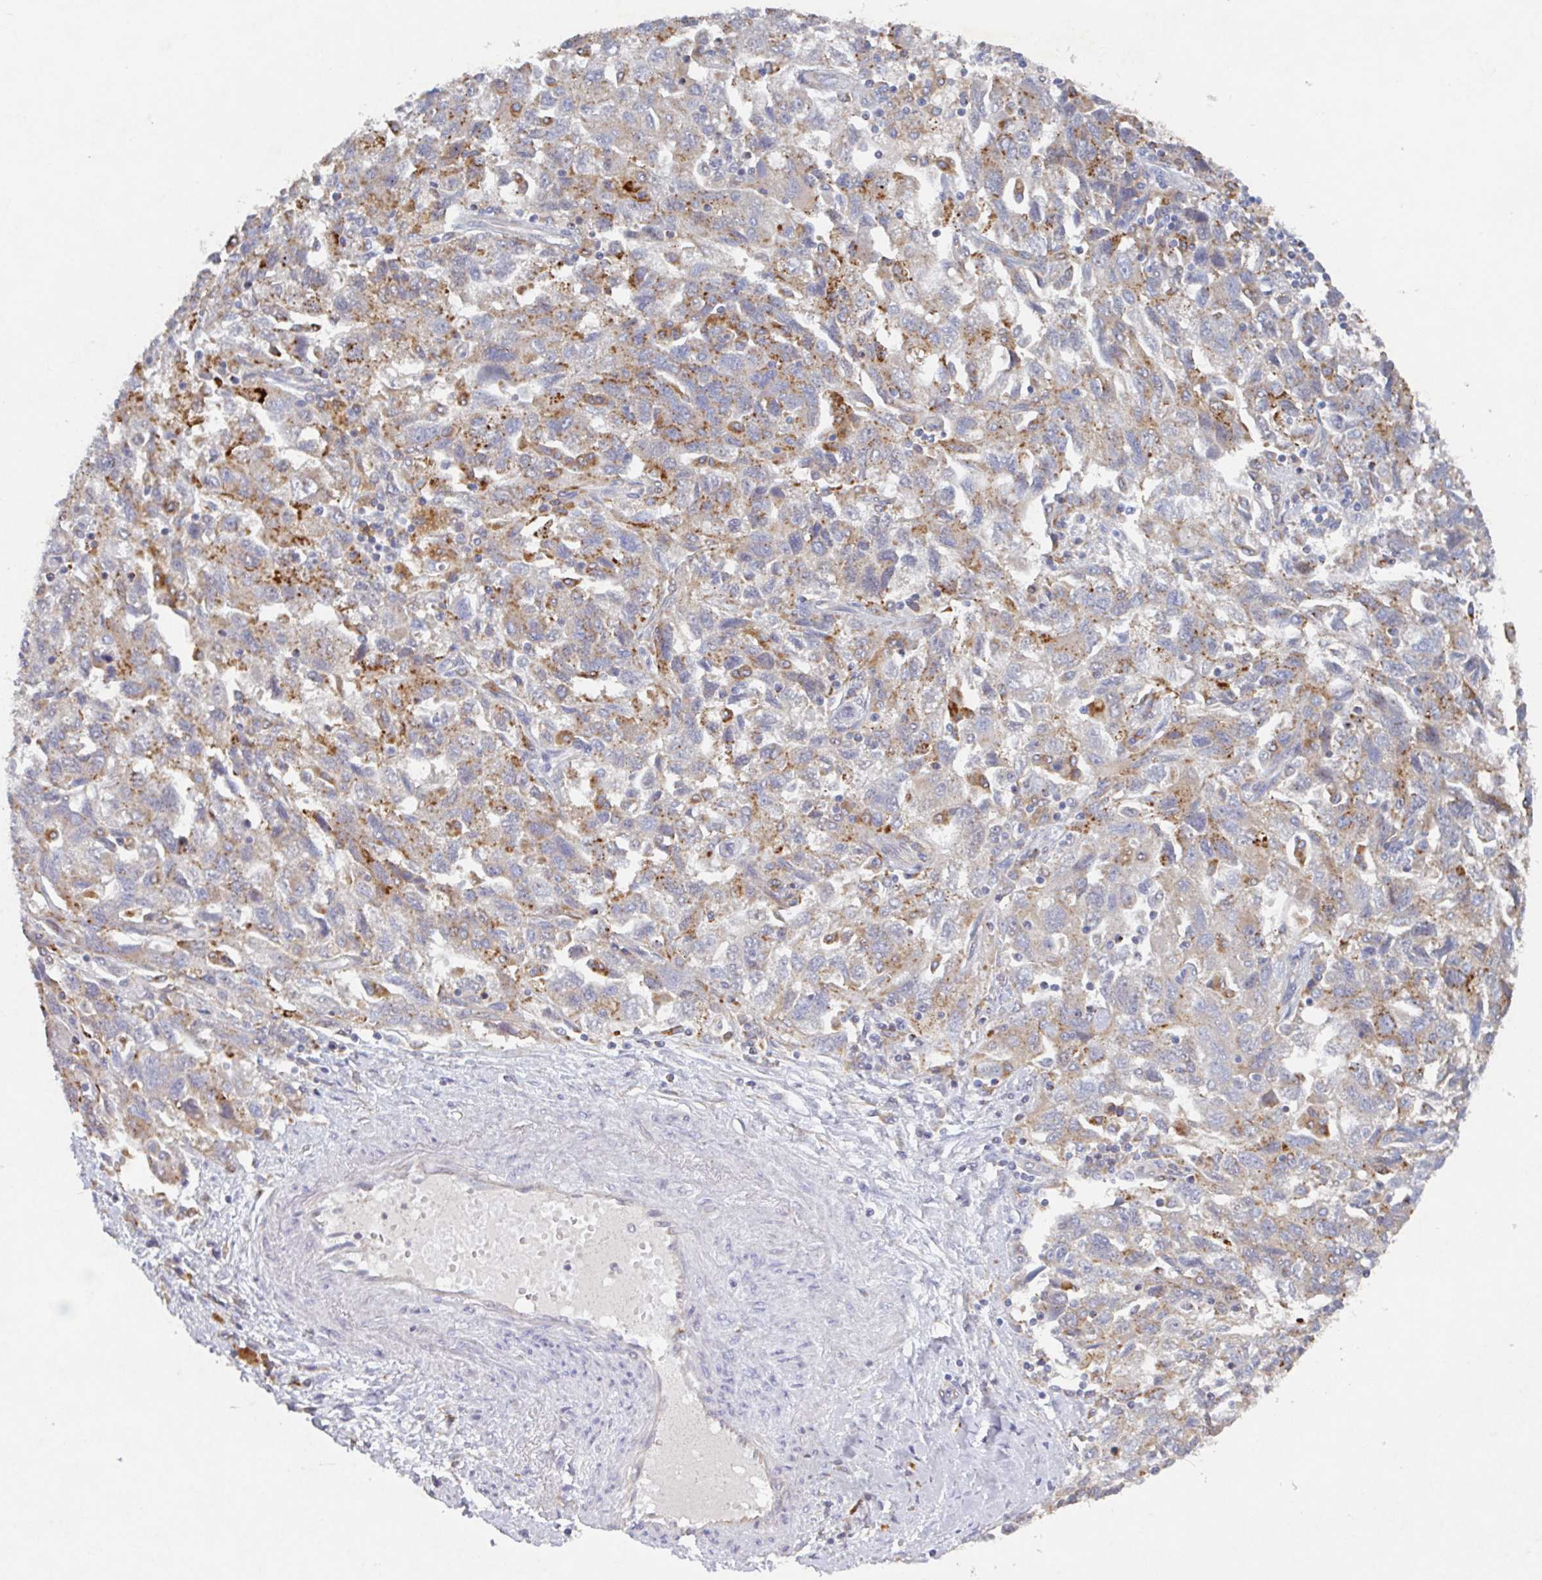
{"staining": {"intensity": "moderate", "quantity": "25%-75%", "location": "cytoplasmic/membranous"}, "tissue": "ovarian cancer", "cell_type": "Tumor cells", "image_type": "cancer", "snomed": [{"axis": "morphology", "description": "Carcinoma, NOS"}, {"axis": "morphology", "description": "Cystadenocarcinoma, serous, NOS"}, {"axis": "topography", "description": "Ovary"}], "caption": "Approximately 25%-75% of tumor cells in human ovarian cancer display moderate cytoplasmic/membranous protein positivity as visualized by brown immunohistochemical staining.", "gene": "MANBA", "patient": {"sex": "female", "age": 69}}